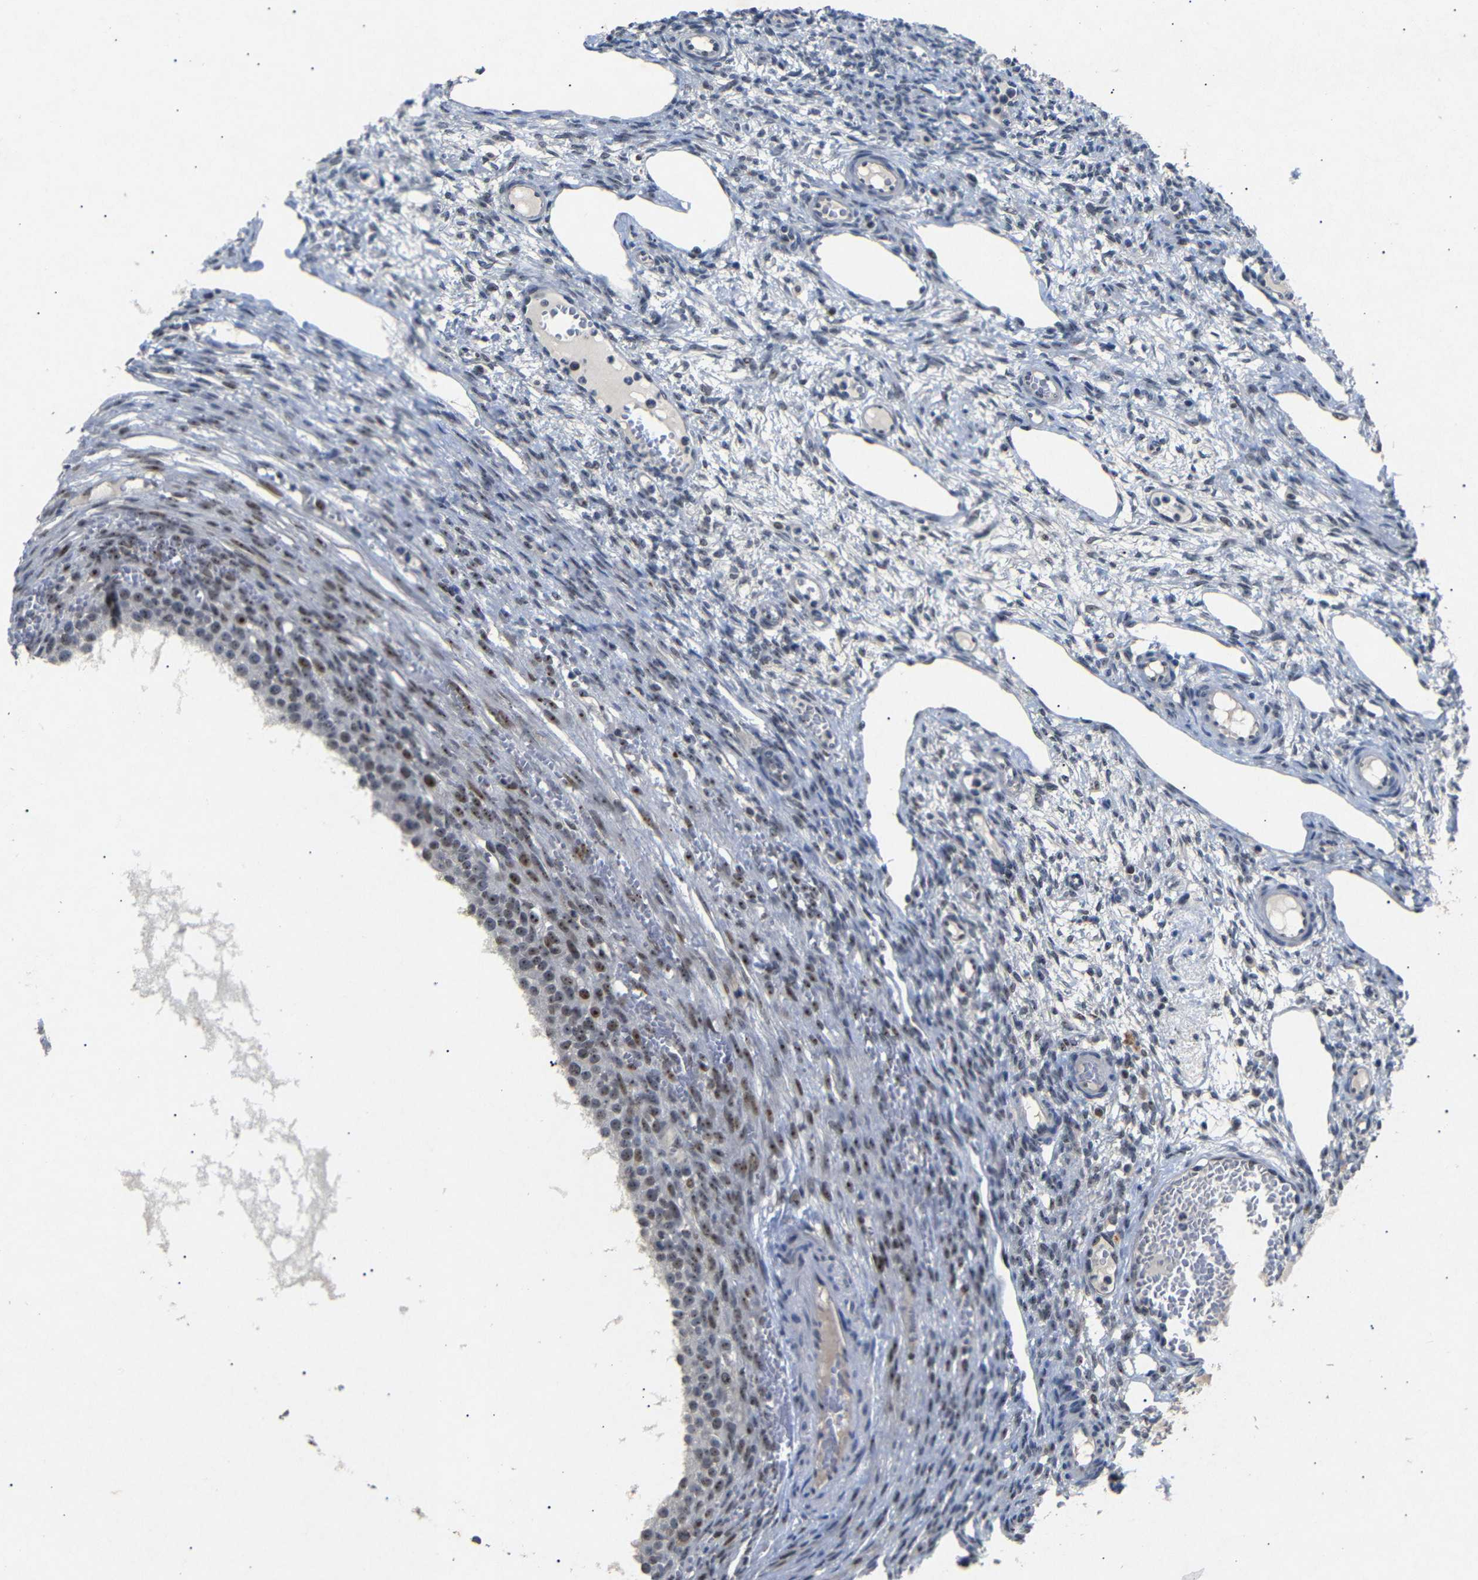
{"staining": {"intensity": "negative", "quantity": "none", "location": "none"}, "tissue": "ovary", "cell_type": "Ovarian stroma cells", "image_type": "normal", "snomed": [{"axis": "morphology", "description": "Normal tissue, NOS"}, {"axis": "topography", "description": "Ovary"}], "caption": "Immunohistochemistry (IHC) image of normal ovary: ovary stained with DAB (3,3'-diaminobenzidine) demonstrates no significant protein positivity in ovarian stroma cells. The staining was performed using DAB to visualize the protein expression in brown, while the nuclei were stained in blue with hematoxylin (Magnification: 20x).", "gene": "PARN", "patient": {"sex": "female", "age": 33}}